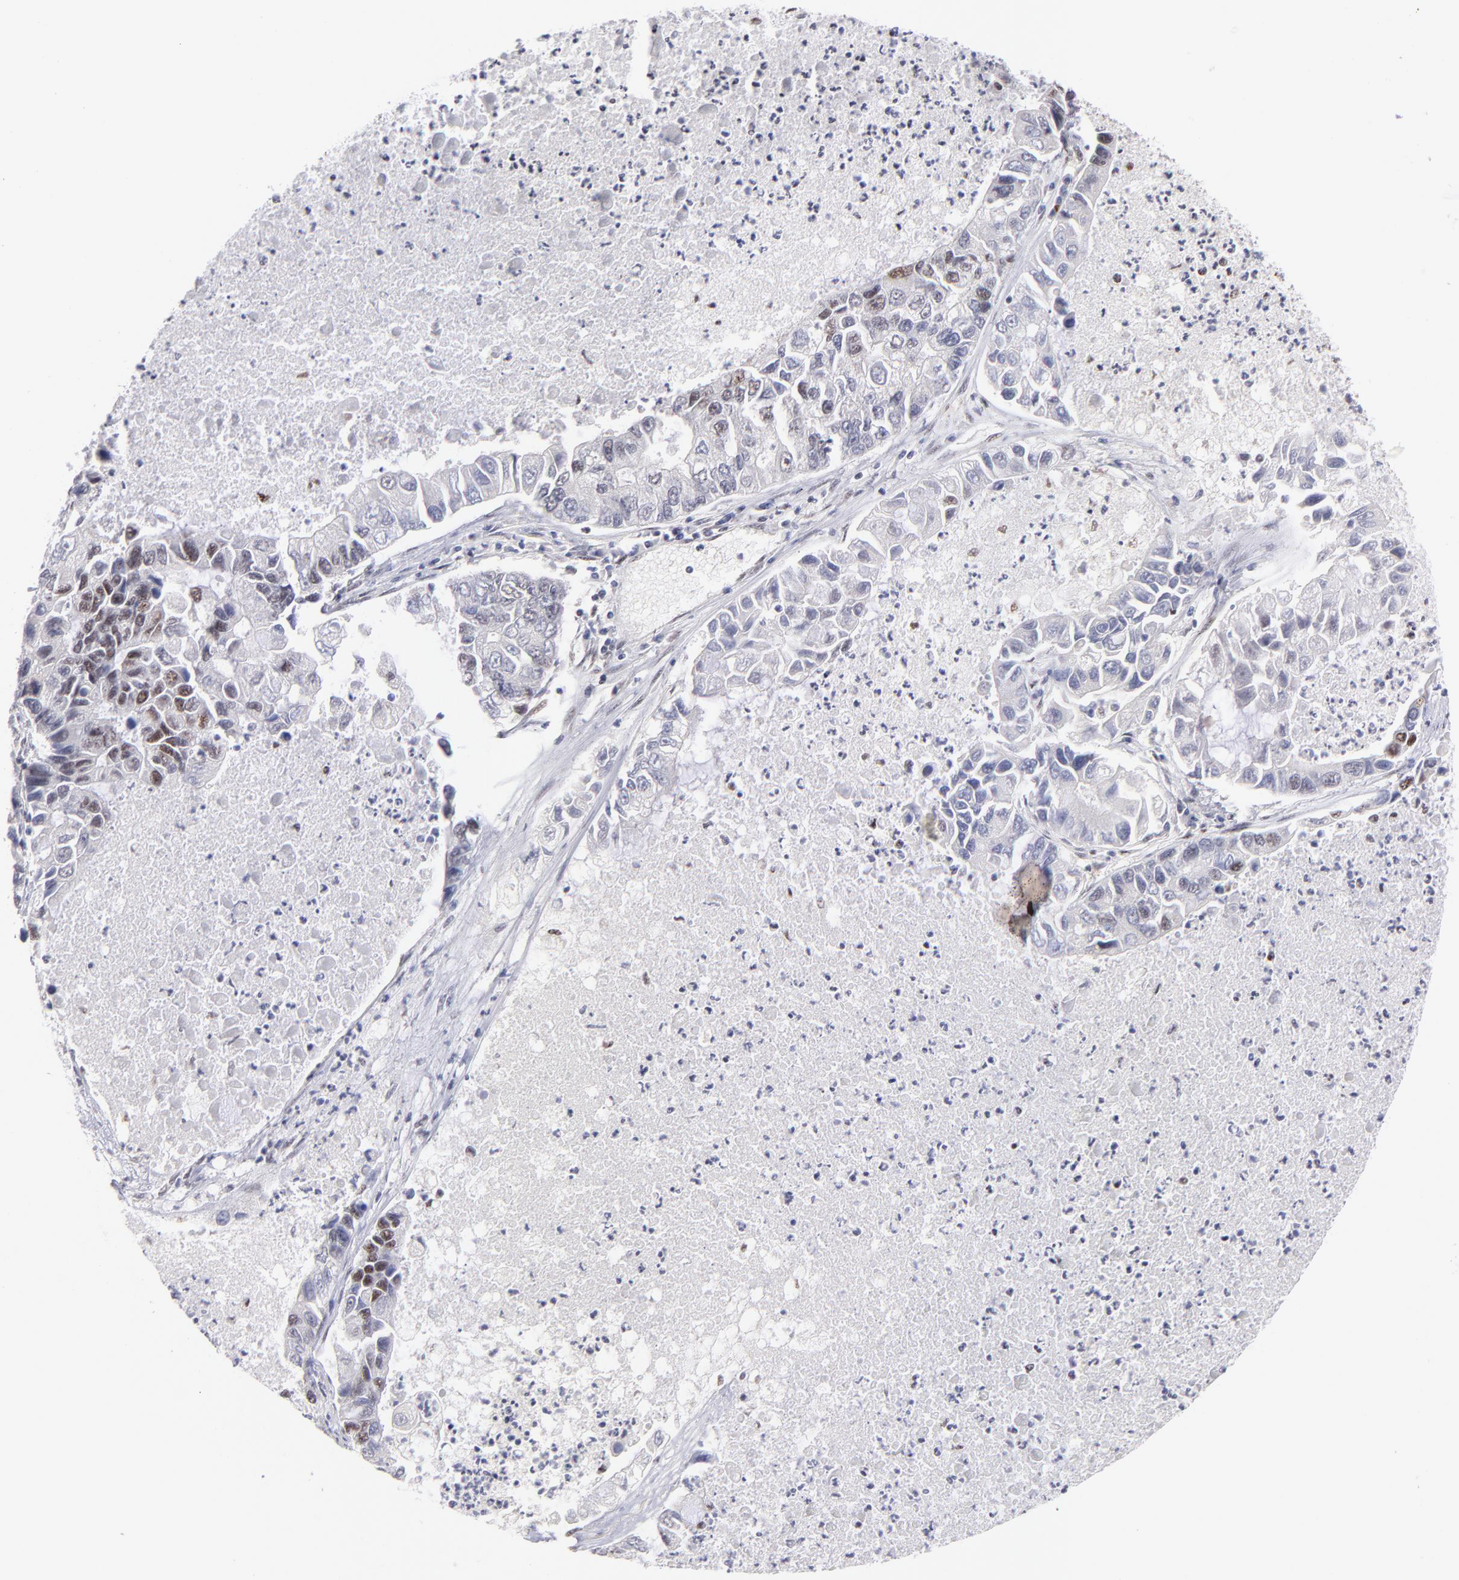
{"staining": {"intensity": "moderate", "quantity": "25%-75%", "location": "nuclear"}, "tissue": "lung cancer", "cell_type": "Tumor cells", "image_type": "cancer", "snomed": [{"axis": "morphology", "description": "Adenocarcinoma, NOS"}, {"axis": "topography", "description": "Lung"}], "caption": "A high-resolution histopathology image shows IHC staining of adenocarcinoma (lung), which shows moderate nuclear positivity in about 25%-75% of tumor cells.", "gene": "CDC25C", "patient": {"sex": "female", "age": 51}}